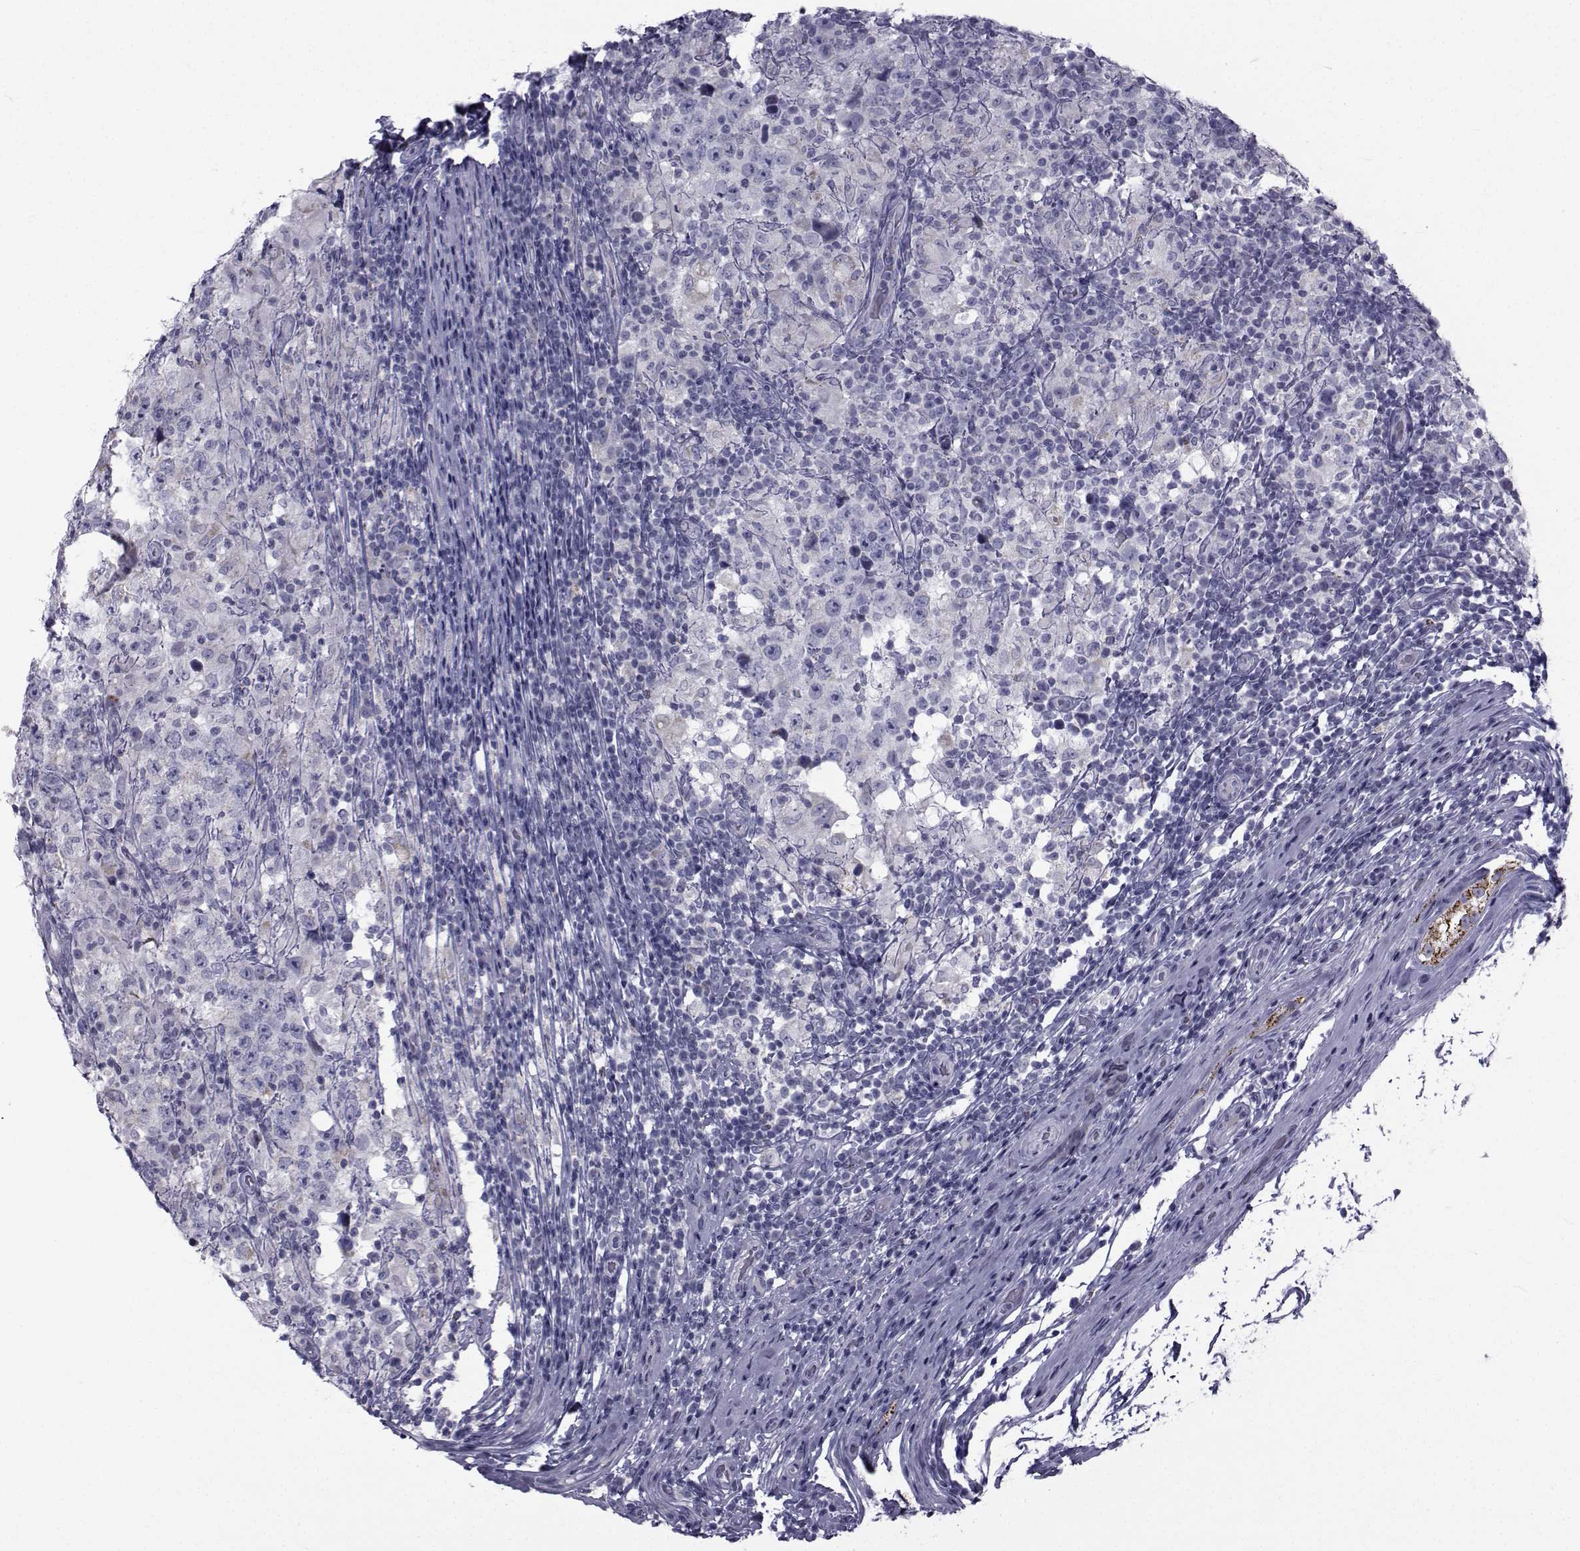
{"staining": {"intensity": "negative", "quantity": "none", "location": "none"}, "tissue": "testis cancer", "cell_type": "Tumor cells", "image_type": "cancer", "snomed": [{"axis": "morphology", "description": "Seminoma, NOS"}, {"axis": "morphology", "description": "Carcinoma, Embryonal, NOS"}, {"axis": "topography", "description": "Testis"}], "caption": "Tumor cells are negative for brown protein staining in testis embryonal carcinoma.", "gene": "FDXR", "patient": {"sex": "male", "age": 41}}